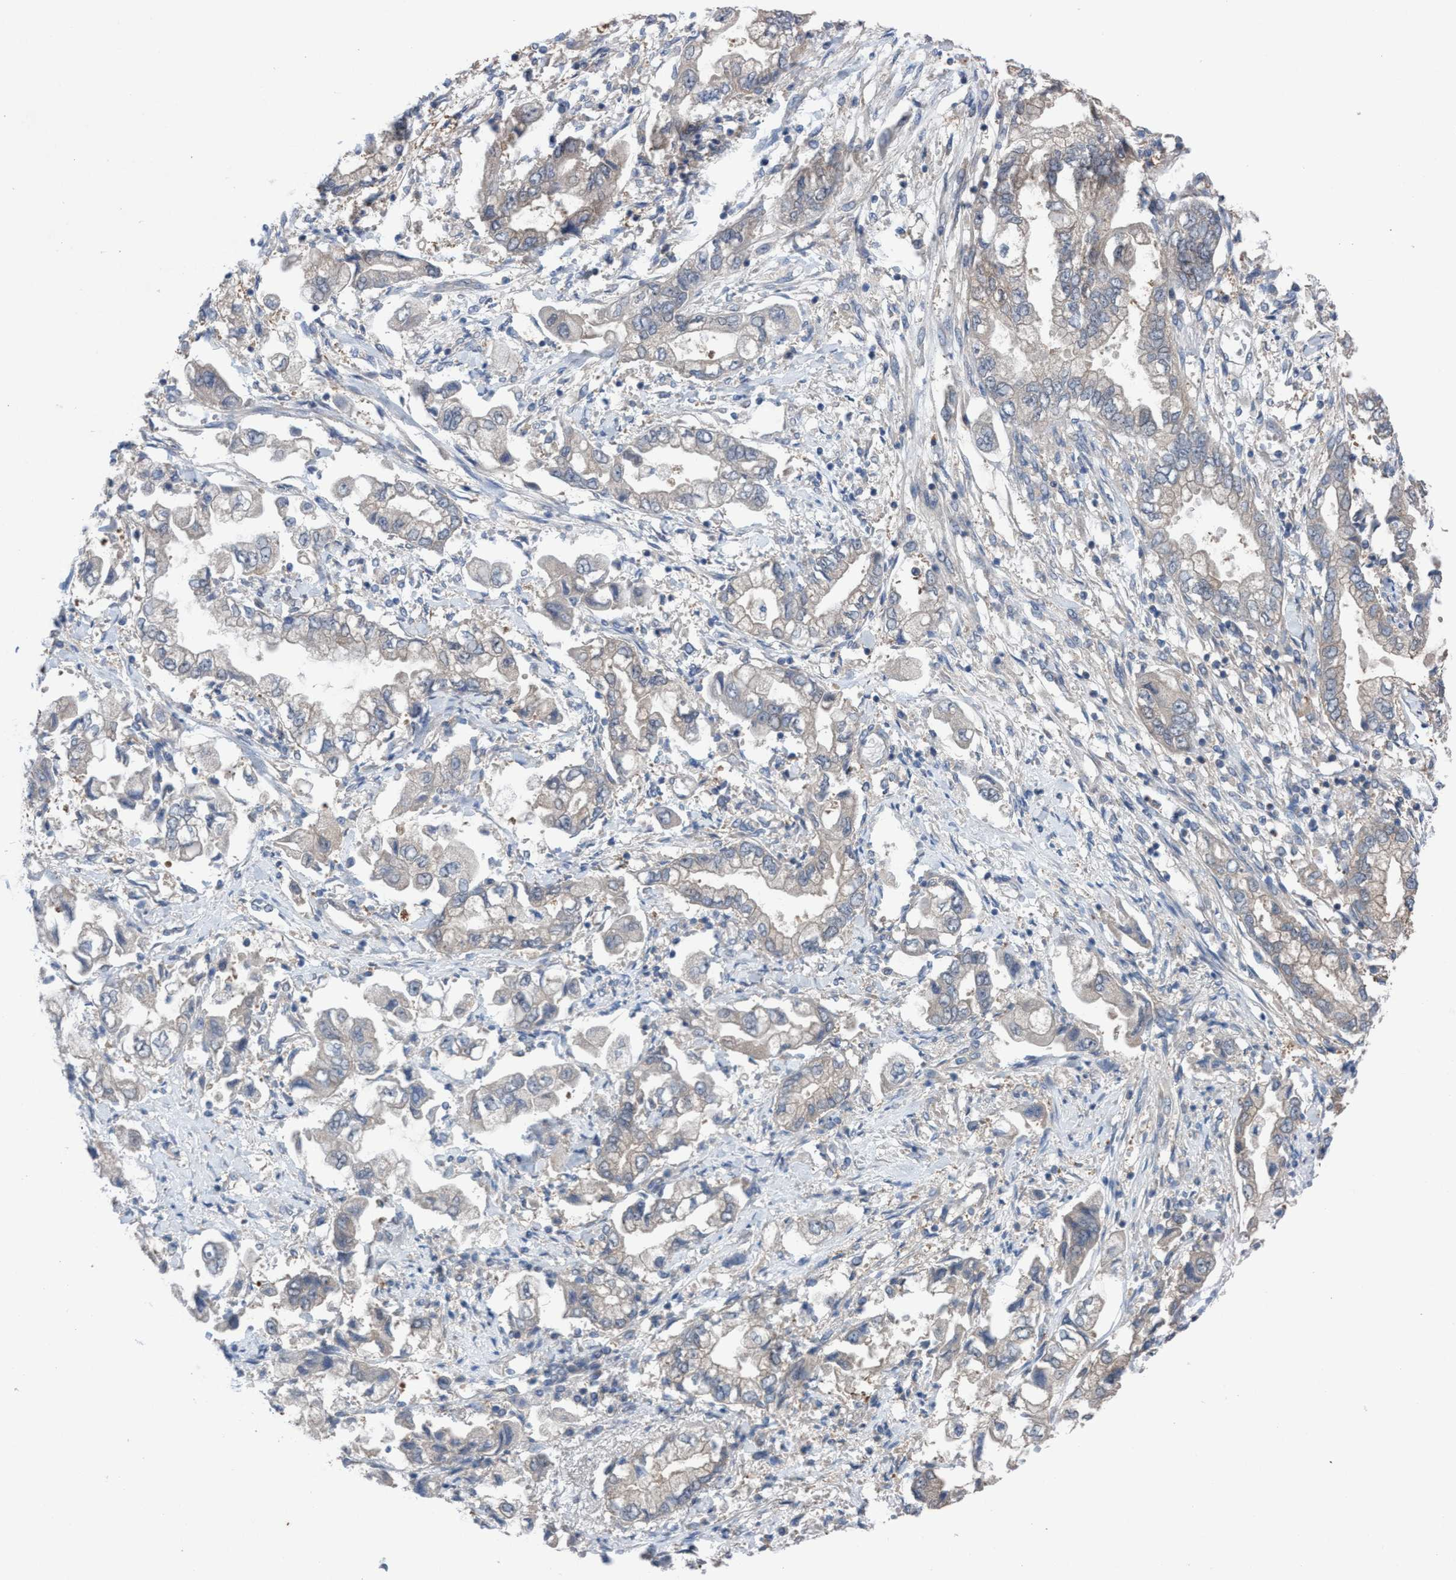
{"staining": {"intensity": "weak", "quantity": "<25%", "location": "cytoplasmic/membranous"}, "tissue": "stomach cancer", "cell_type": "Tumor cells", "image_type": "cancer", "snomed": [{"axis": "morphology", "description": "Normal tissue, NOS"}, {"axis": "morphology", "description": "Adenocarcinoma, NOS"}, {"axis": "topography", "description": "Stomach"}], "caption": "IHC of stomach cancer exhibits no staining in tumor cells. The staining is performed using DAB brown chromogen with nuclei counter-stained in using hematoxylin.", "gene": "GLOD4", "patient": {"sex": "male", "age": 62}}